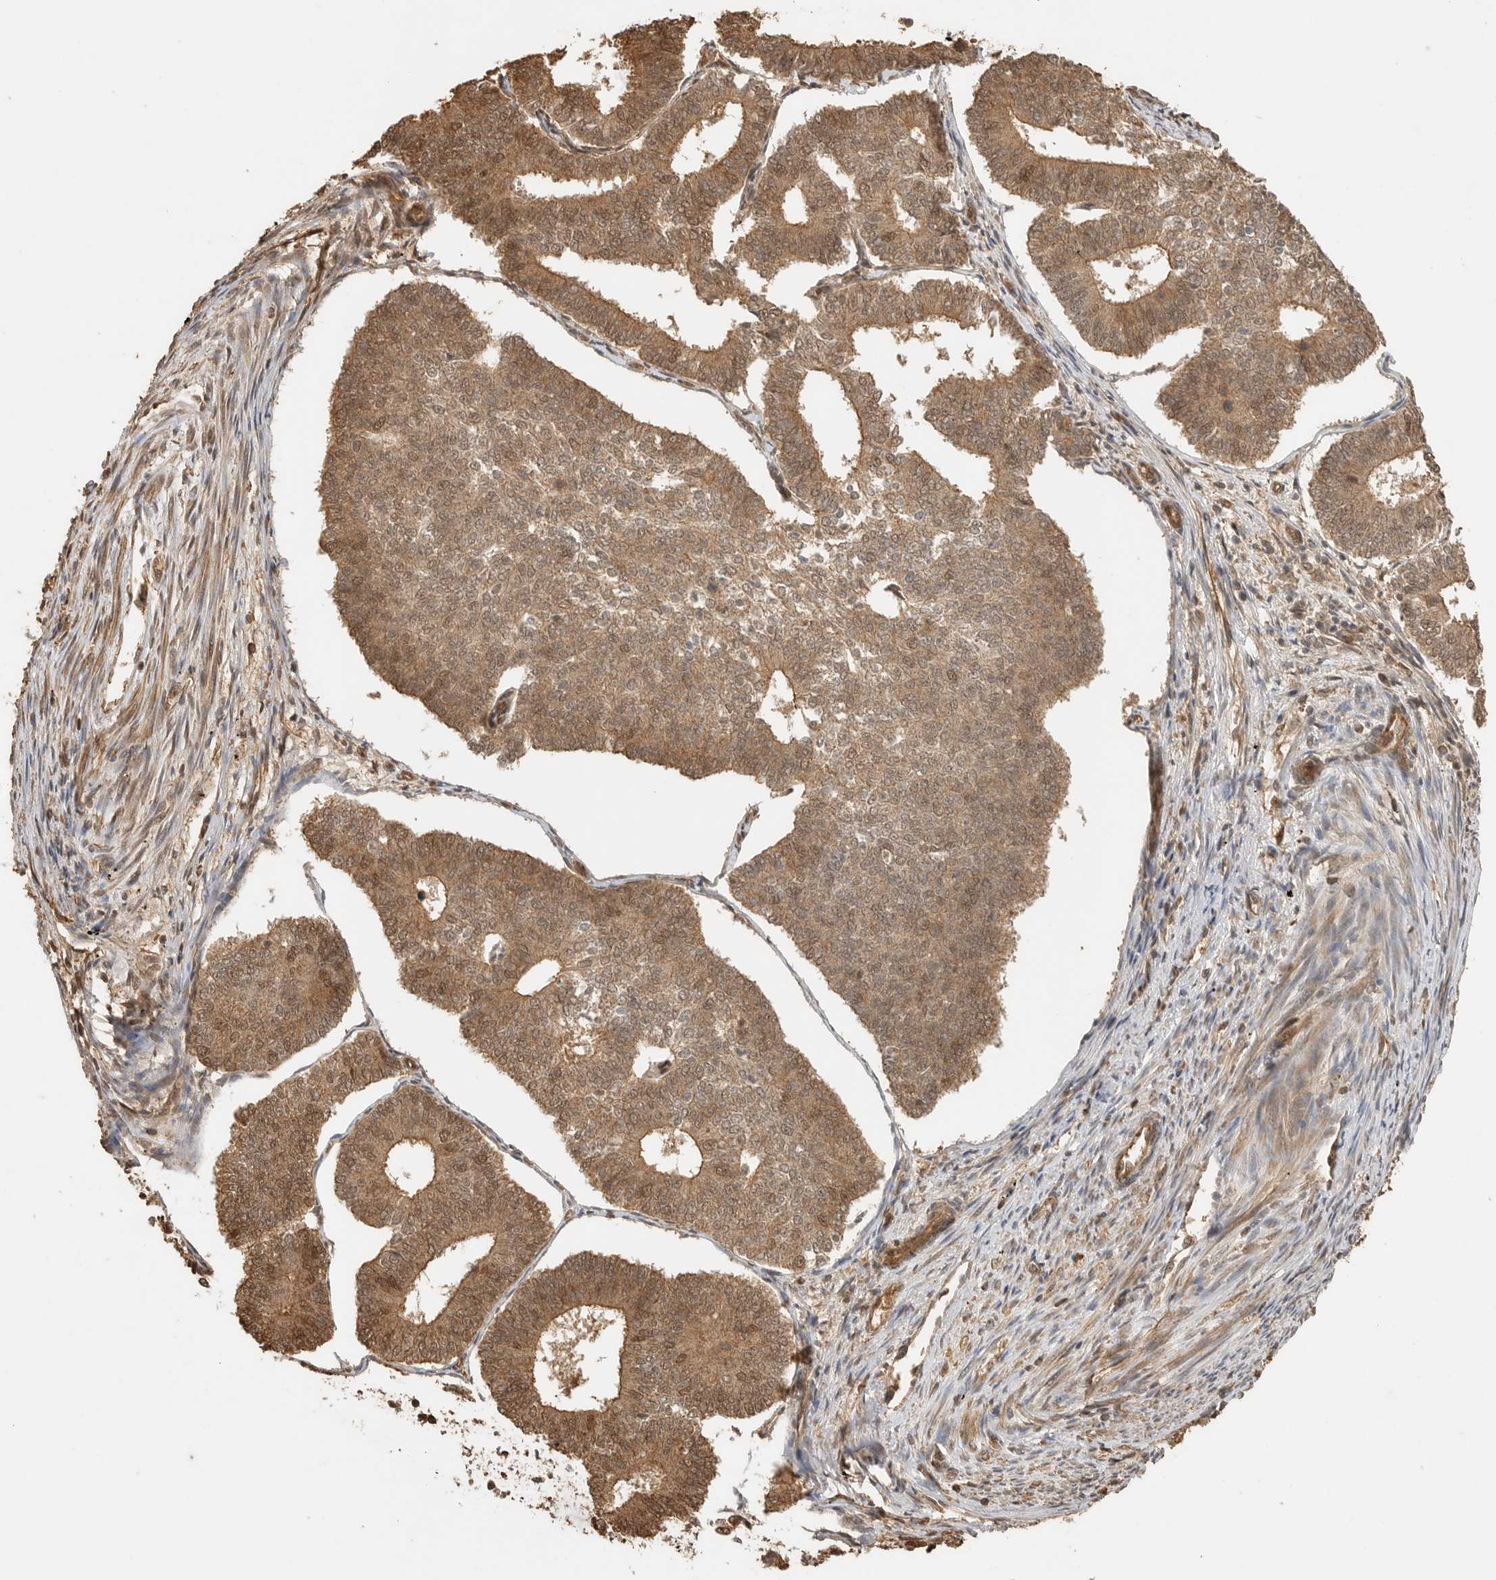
{"staining": {"intensity": "moderate", "quantity": ">75%", "location": "cytoplasmic/membranous,nuclear"}, "tissue": "endometrial cancer", "cell_type": "Tumor cells", "image_type": "cancer", "snomed": [{"axis": "morphology", "description": "Adenocarcinoma, NOS"}, {"axis": "topography", "description": "Endometrium"}], "caption": "Adenocarcinoma (endometrial) tissue shows moderate cytoplasmic/membranous and nuclear staining in about >75% of tumor cells, visualized by immunohistochemistry. The staining was performed using DAB, with brown indicating positive protein expression. Nuclei are stained blue with hematoxylin.", "gene": "OTUD6B", "patient": {"sex": "female", "age": 70}}